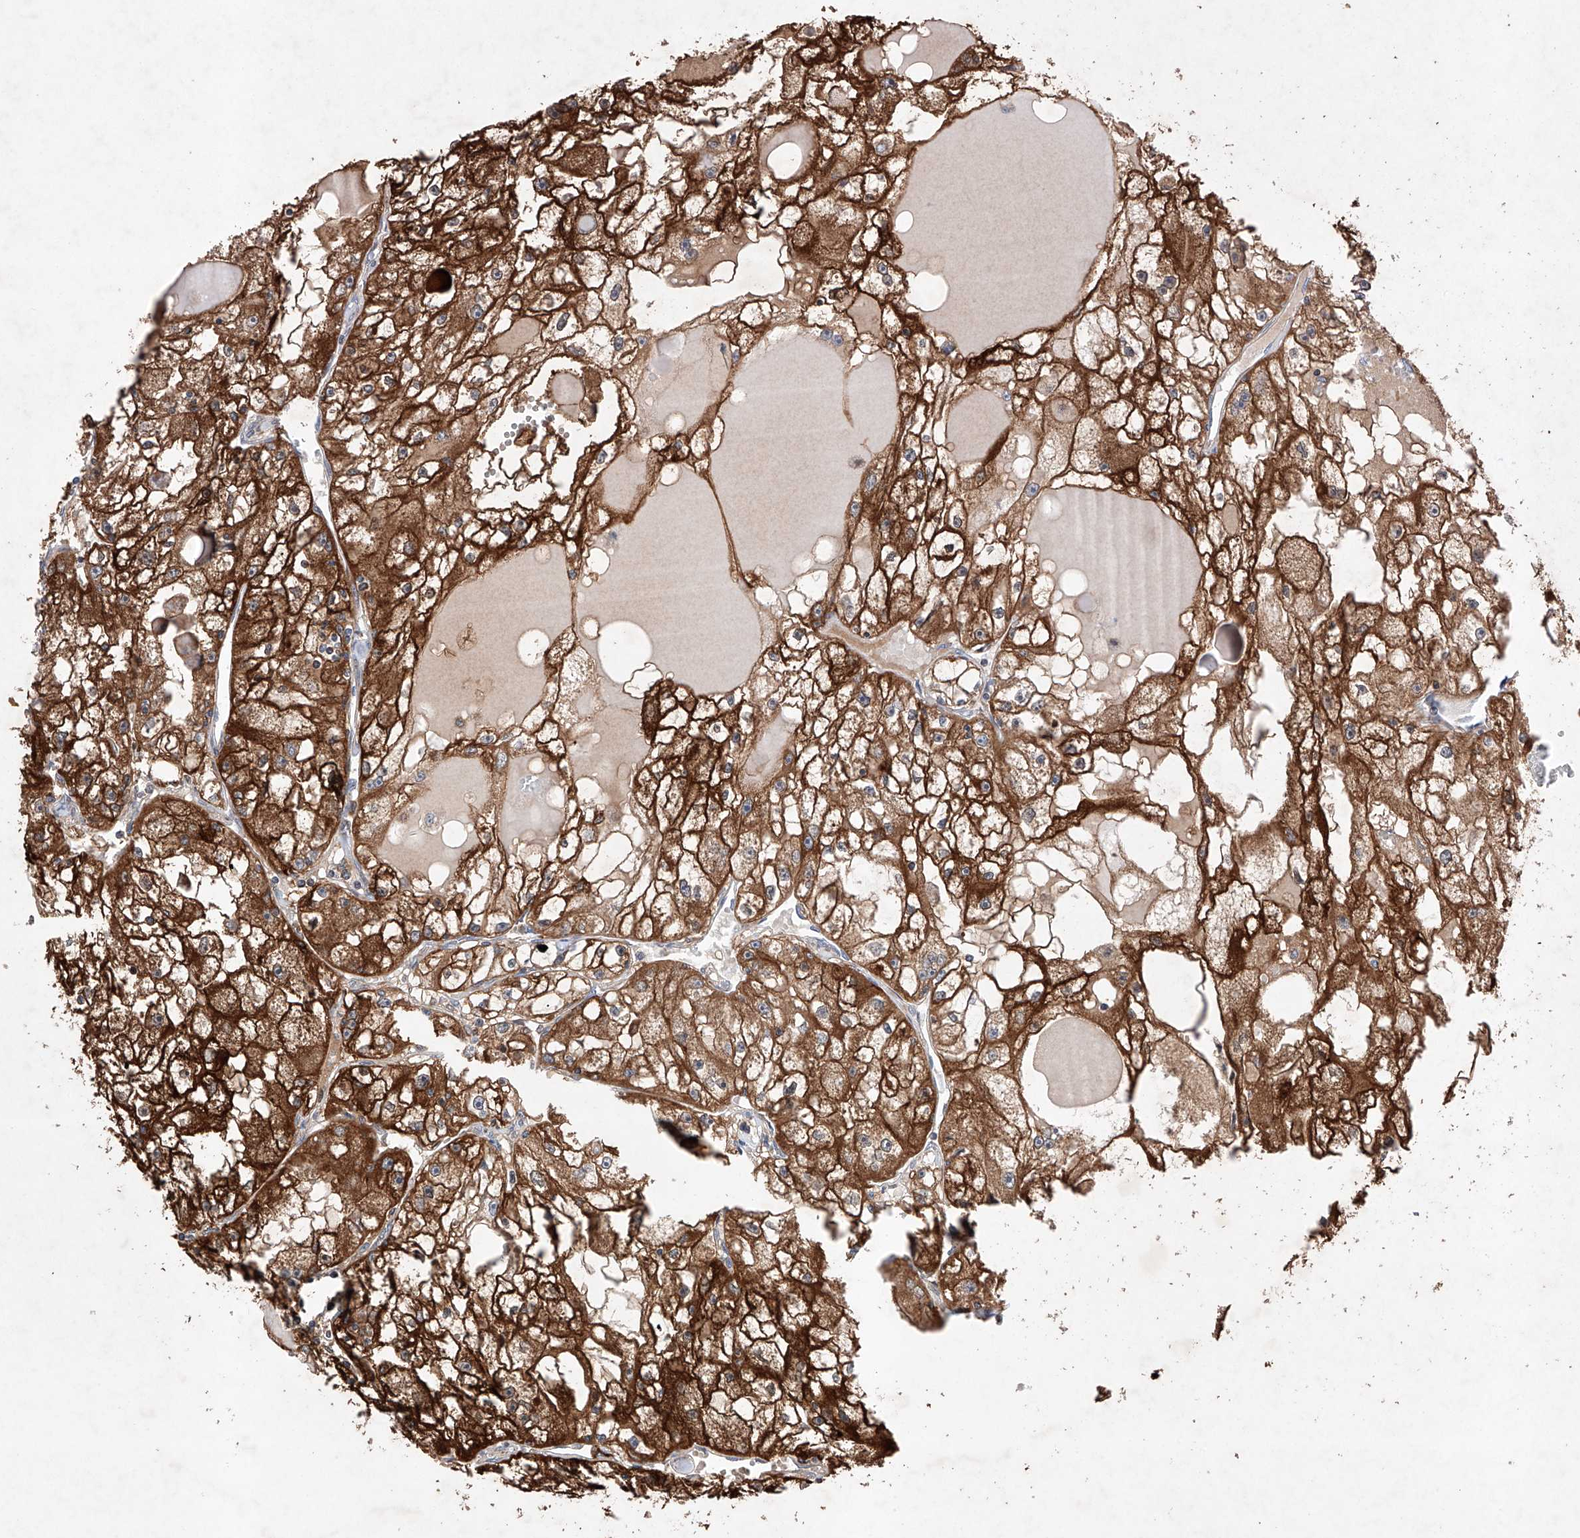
{"staining": {"intensity": "strong", "quantity": ">75%", "location": "cytoplasmic/membranous"}, "tissue": "renal cancer", "cell_type": "Tumor cells", "image_type": "cancer", "snomed": [{"axis": "morphology", "description": "Adenocarcinoma, NOS"}, {"axis": "topography", "description": "Kidney"}], "caption": "A high-resolution histopathology image shows IHC staining of renal cancer, which exhibits strong cytoplasmic/membranous positivity in about >75% of tumor cells.", "gene": "TIMM23", "patient": {"sex": "male", "age": 56}}